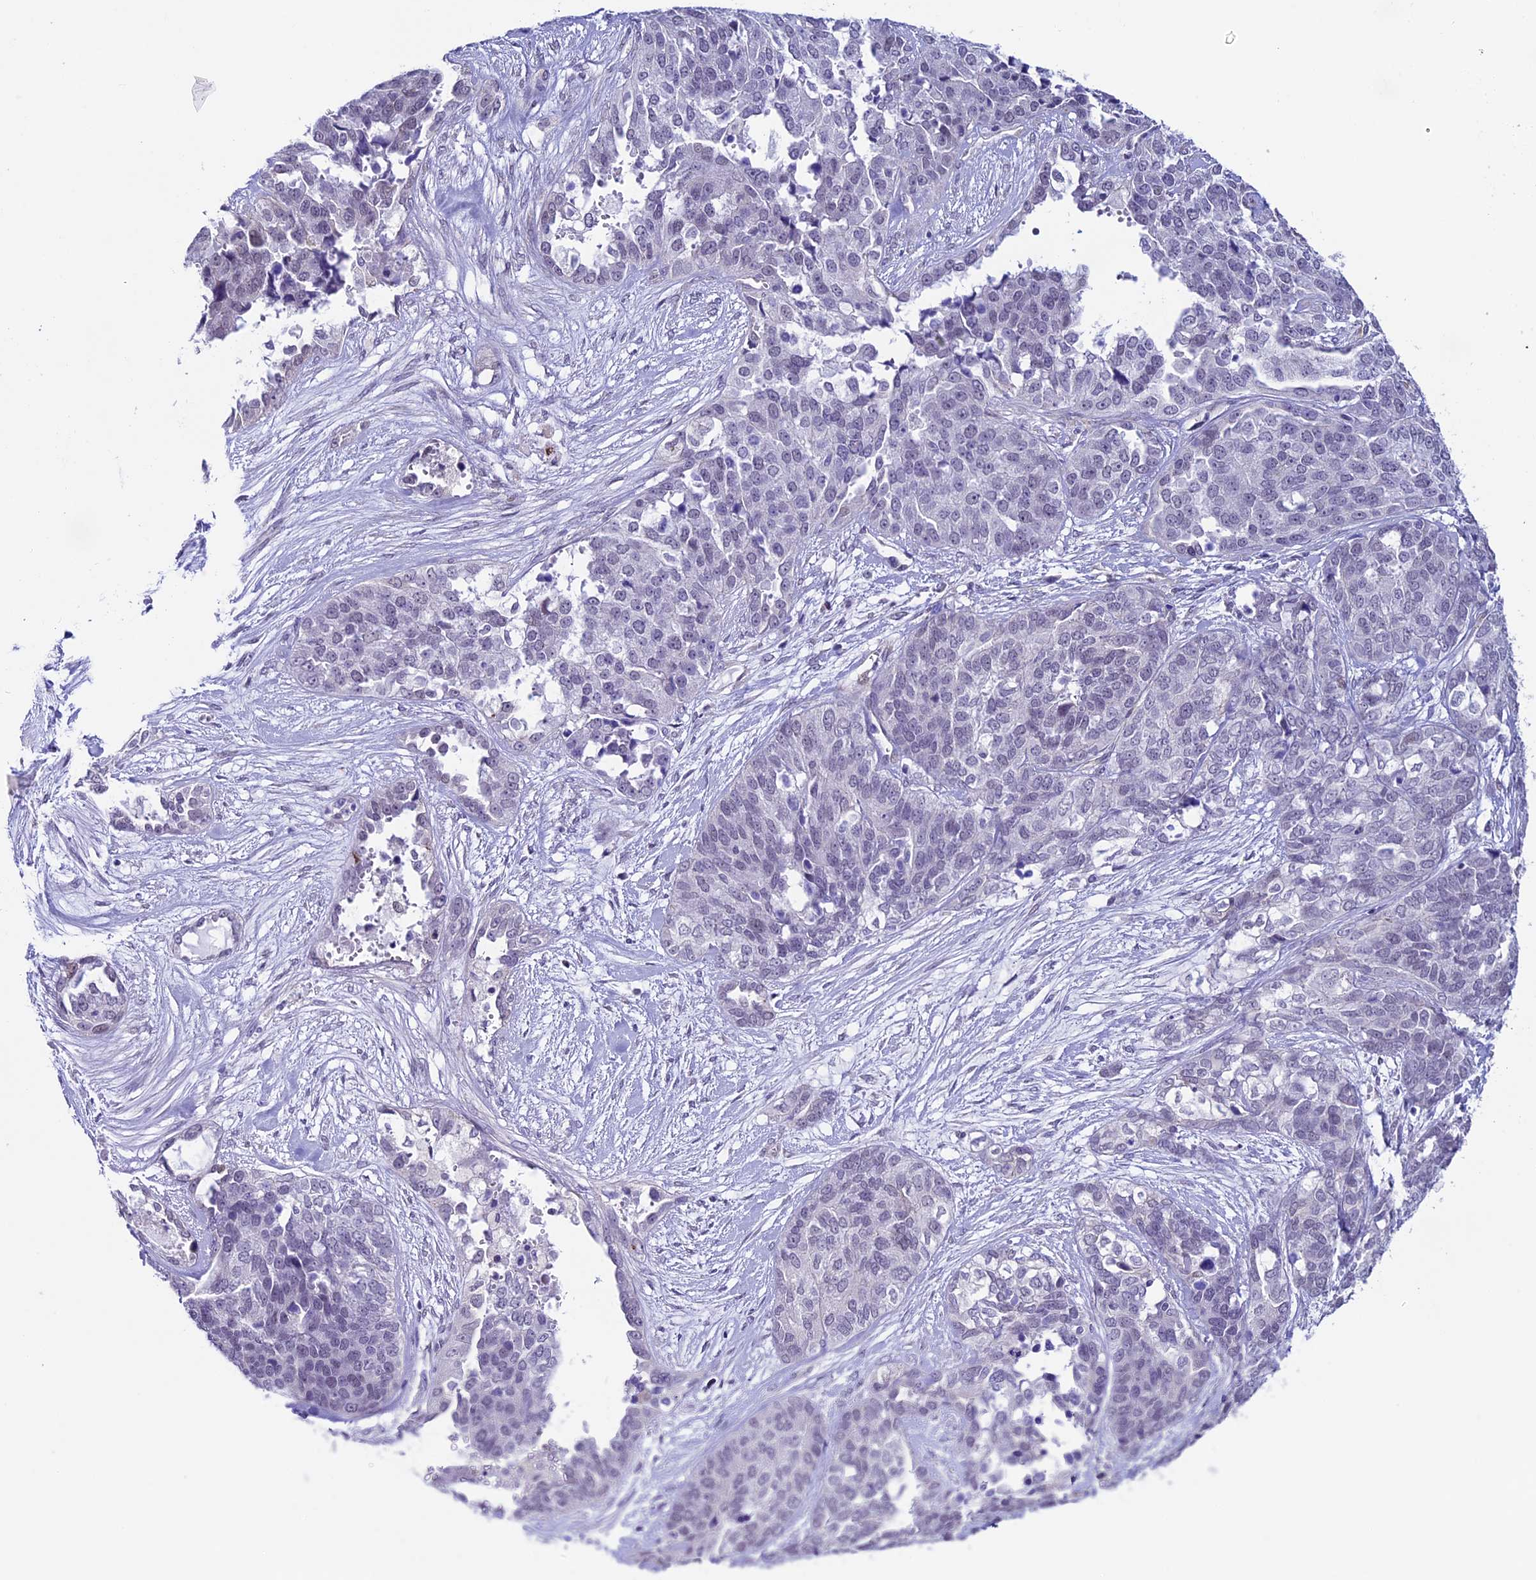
{"staining": {"intensity": "negative", "quantity": "none", "location": "none"}, "tissue": "ovarian cancer", "cell_type": "Tumor cells", "image_type": "cancer", "snomed": [{"axis": "morphology", "description": "Cystadenocarcinoma, serous, NOS"}, {"axis": "topography", "description": "Ovary"}], "caption": "This is an immunohistochemistry (IHC) micrograph of serous cystadenocarcinoma (ovarian). There is no positivity in tumor cells.", "gene": "TMEM171", "patient": {"sex": "female", "age": 44}}